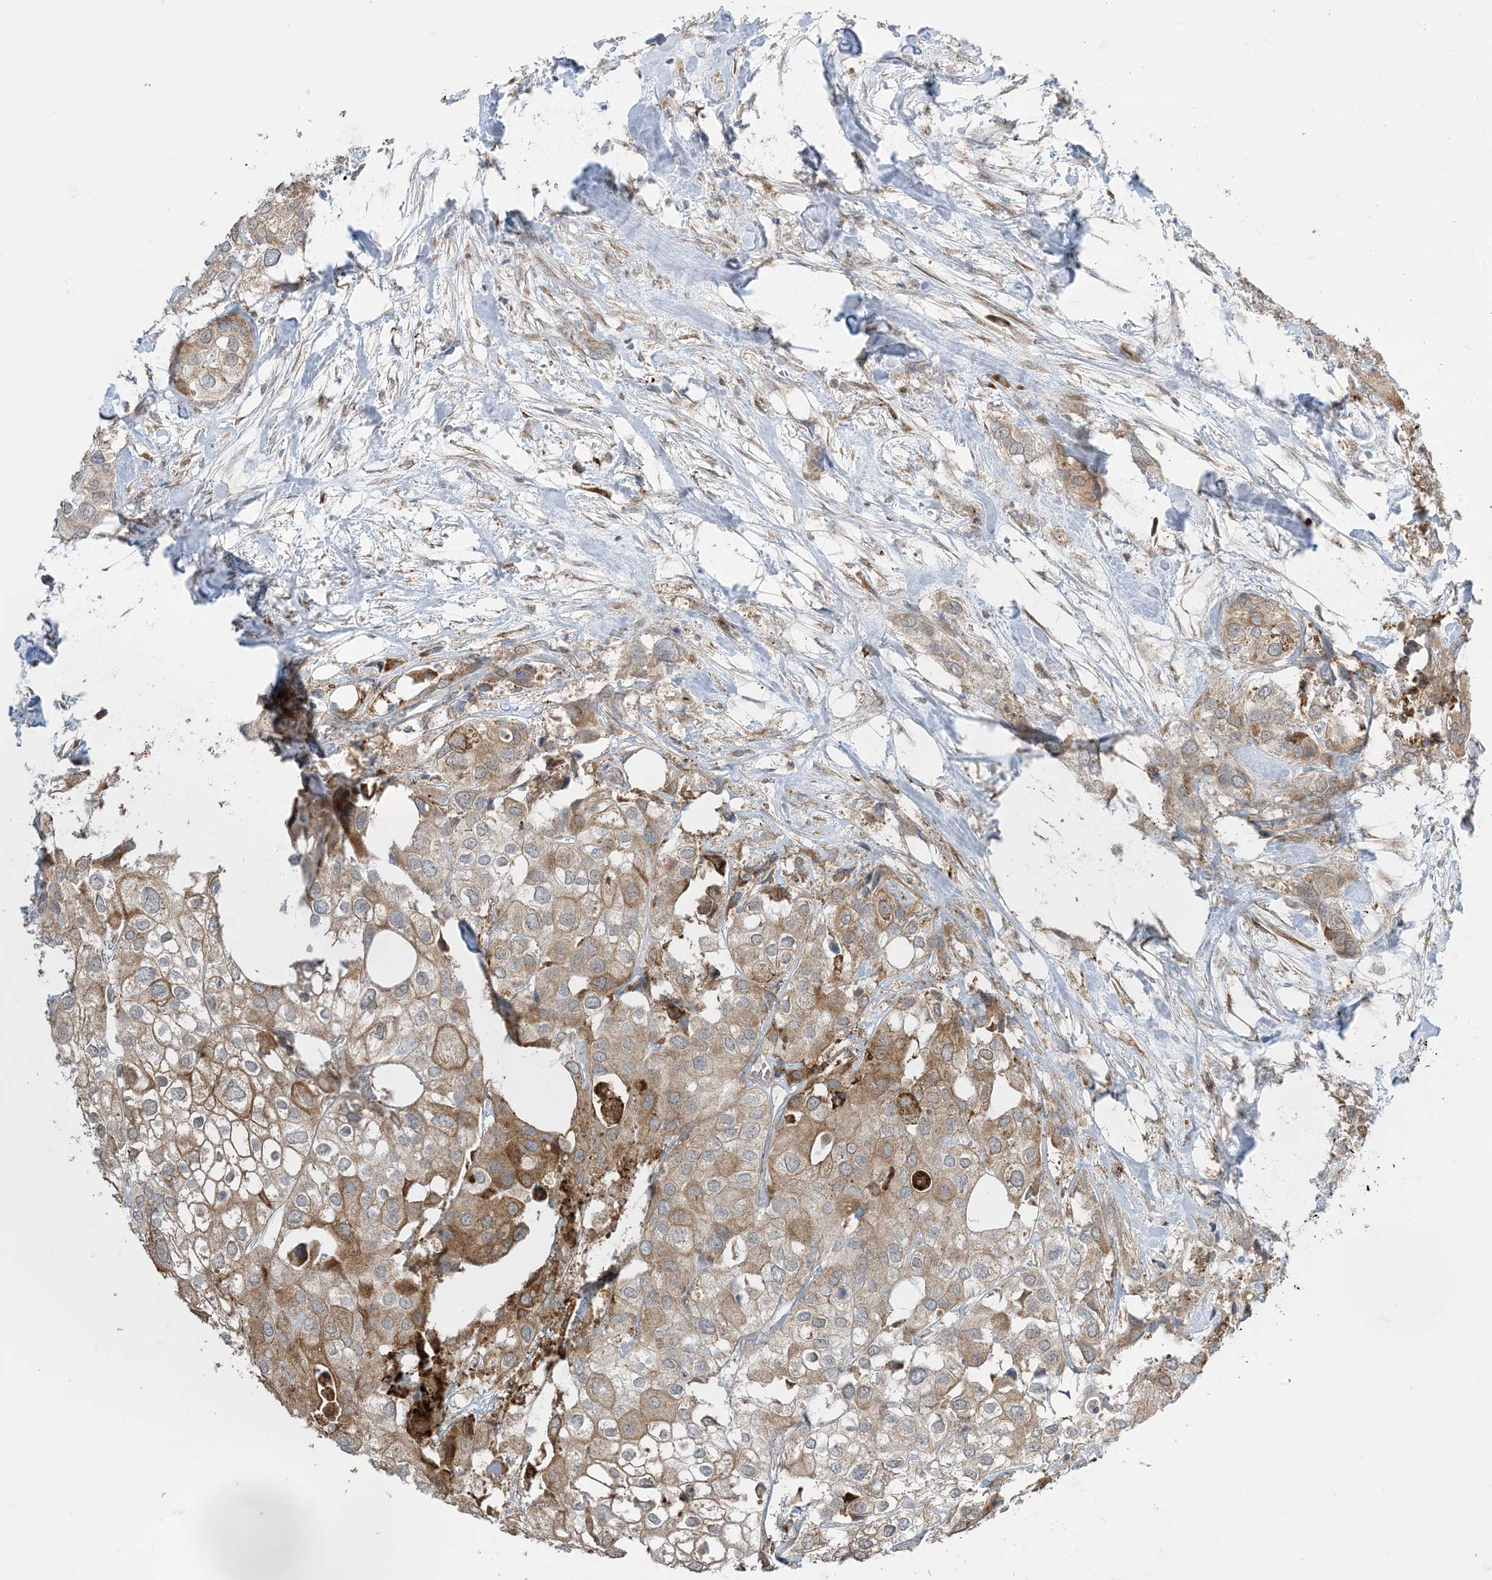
{"staining": {"intensity": "moderate", "quantity": ">75%", "location": "cytoplasmic/membranous"}, "tissue": "urothelial cancer", "cell_type": "Tumor cells", "image_type": "cancer", "snomed": [{"axis": "morphology", "description": "Urothelial carcinoma, High grade"}, {"axis": "topography", "description": "Urinary bladder"}], "caption": "High-grade urothelial carcinoma stained with a protein marker displays moderate staining in tumor cells.", "gene": "ODC1", "patient": {"sex": "male", "age": 64}}